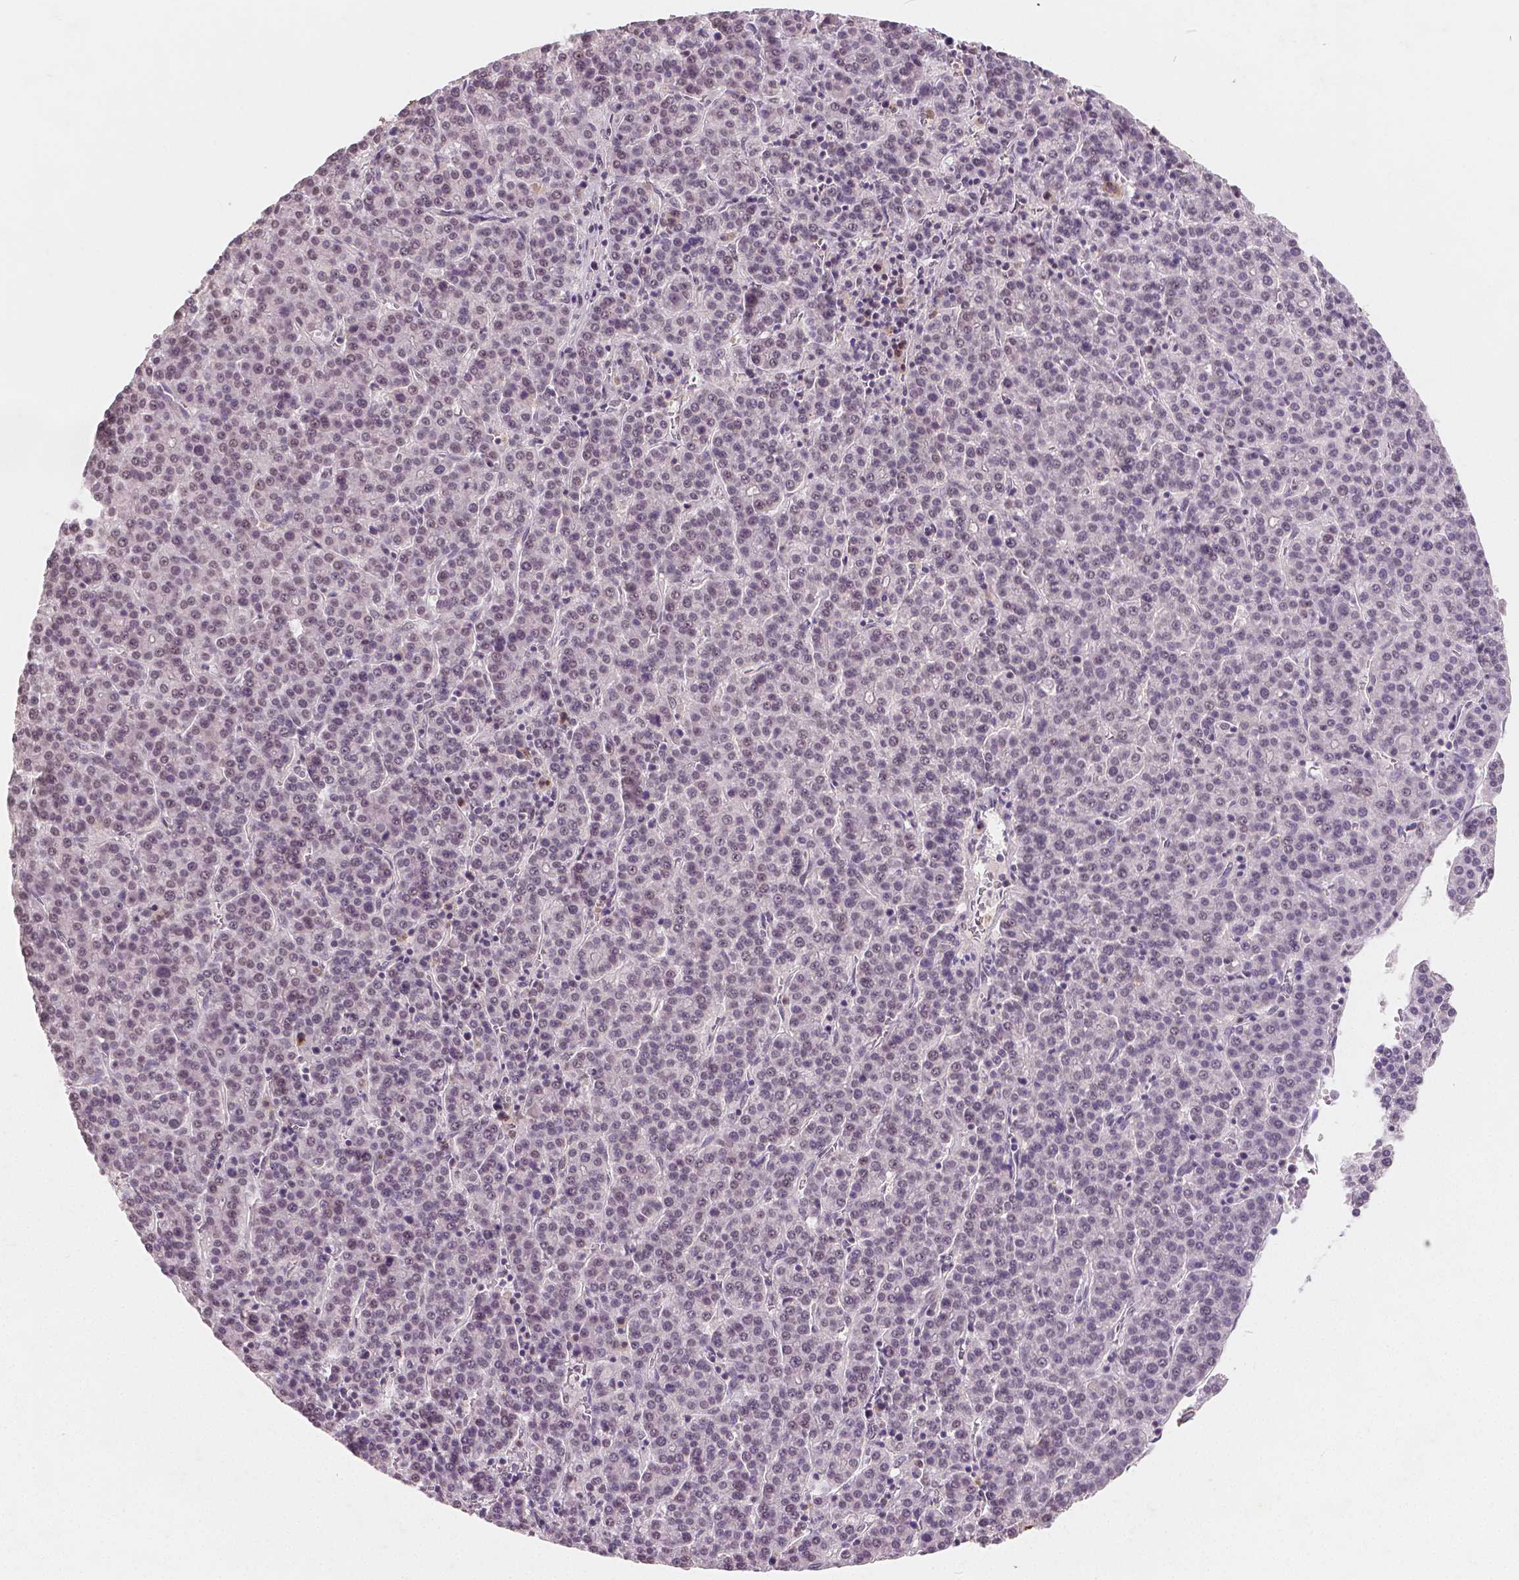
{"staining": {"intensity": "negative", "quantity": "none", "location": "none"}, "tissue": "liver cancer", "cell_type": "Tumor cells", "image_type": "cancer", "snomed": [{"axis": "morphology", "description": "Carcinoma, Hepatocellular, NOS"}, {"axis": "topography", "description": "Liver"}], "caption": "Immunohistochemistry histopathology image of neoplastic tissue: liver hepatocellular carcinoma stained with DAB (3,3'-diaminobenzidine) demonstrates no significant protein expression in tumor cells.", "gene": "NOLC1", "patient": {"sex": "female", "age": 58}}